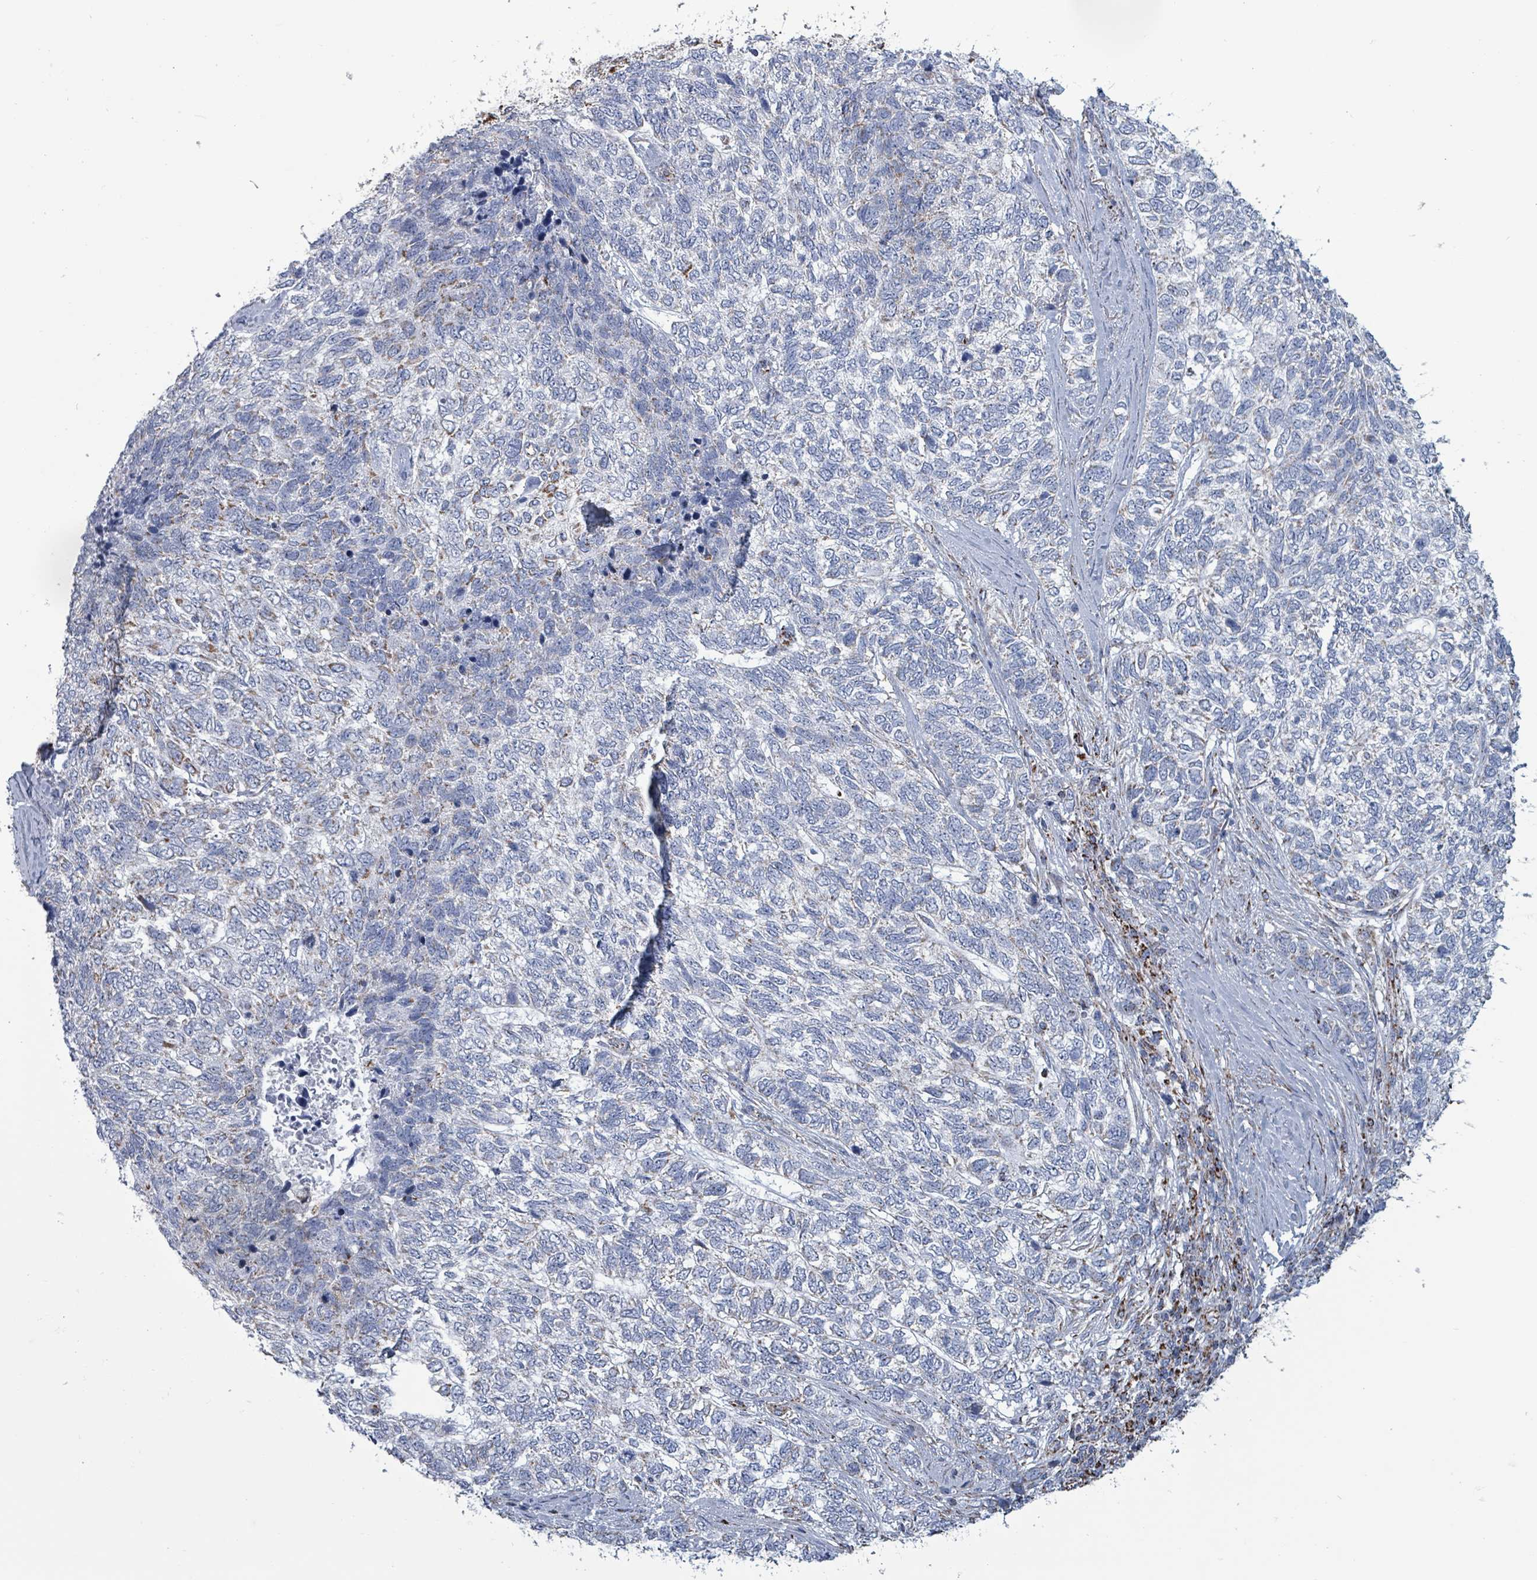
{"staining": {"intensity": "negative", "quantity": "none", "location": "none"}, "tissue": "skin cancer", "cell_type": "Tumor cells", "image_type": "cancer", "snomed": [{"axis": "morphology", "description": "Basal cell carcinoma"}, {"axis": "topography", "description": "Skin"}], "caption": "Tumor cells show no significant protein expression in skin basal cell carcinoma. The staining was performed using DAB (3,3'-diaminobenzidine) to visualize the protein expression in brown, while the nuclei were stained in blue with hematoxylin (Magnification: 20x).", "gene": "IDH3B", "patient": {"sex": "female", "age": 65}}